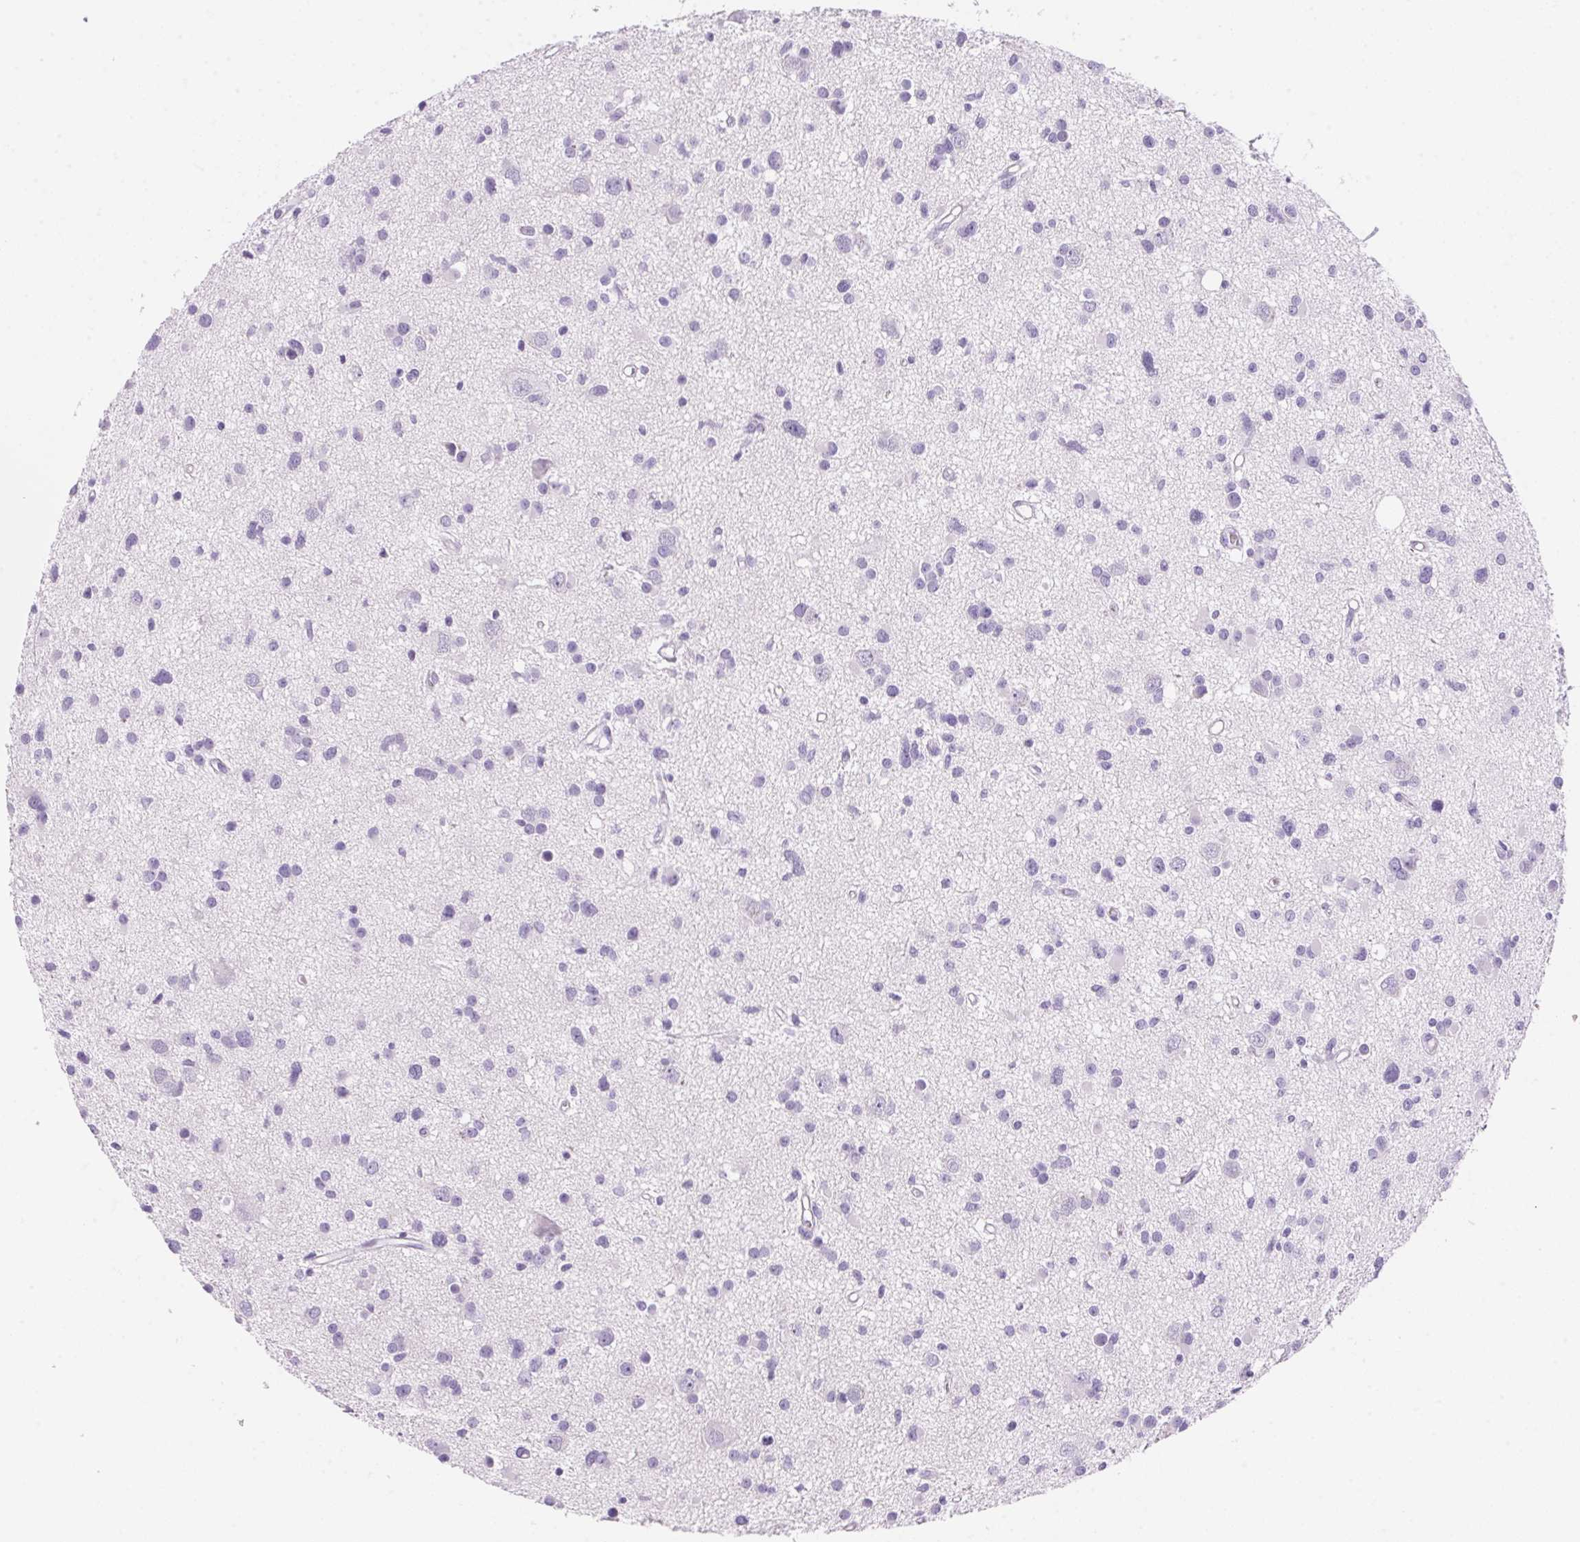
{"staining": {"intensity": "negative", "quantity": "none", "location": "none"}, "tissue": "glioma", "cell_type": "Tumor cells", "image_type": "cancer", "snomed": [{"axis": "morphology", "description": "Glioma, malignant, High grade"}, {"axis": "topography", "description": "Brain"}], "caption": "DAB immunohistochemical staining of human malignant glioma (high-grade) reveals no significant positivity in tumor cells.", "gene": "DHCR24", "patient": {"sex": "male", "age": 54}}